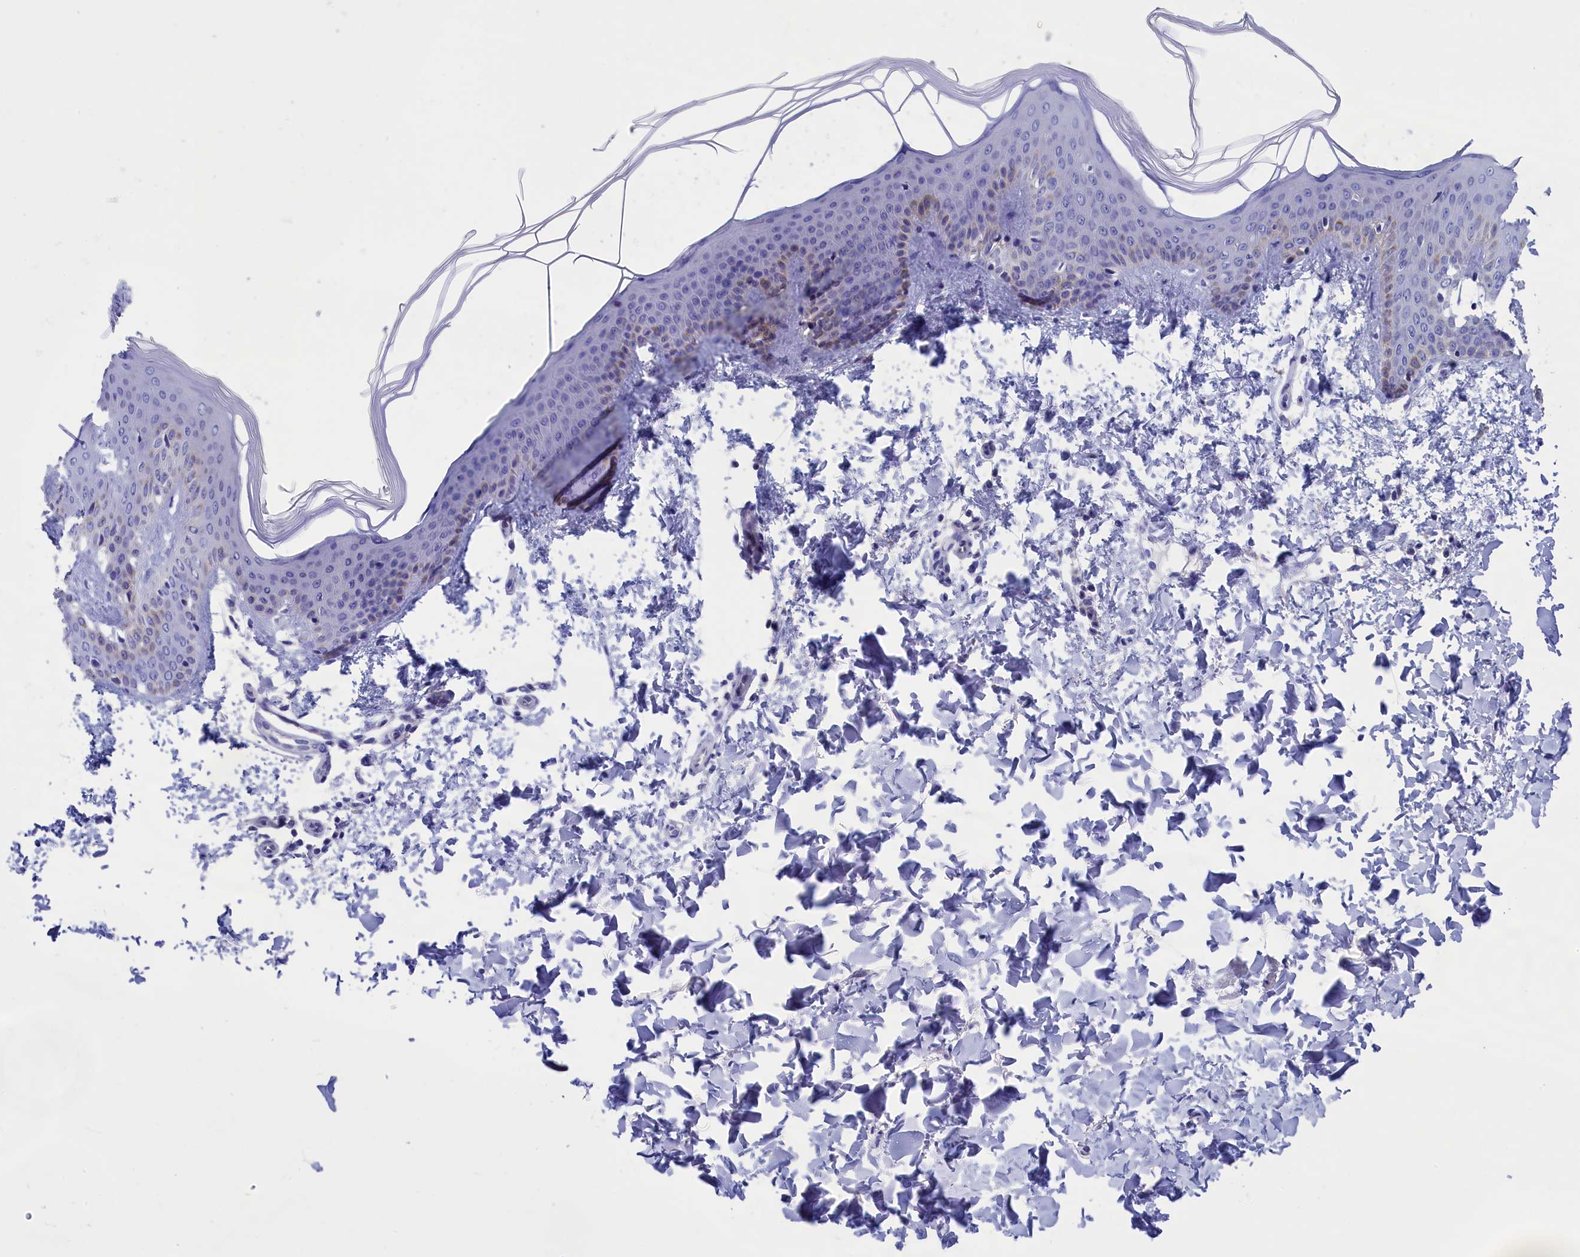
{"staining": {"intensity": "negative", "quantity": "none", "location": "none"}, "tissue": "skin", "cell_type": "Fibroblasts", "image_type": "normal", "snomed": [{"axis": "morphology", "description": "Normal tissue, NOS"}, {"axis": "topography", "description": "Skin"}], "caption": "Fibroblasts show no significant protein expression in benign skin.", "gene": "VPS35L", "patient": {"sex": "male", "age": 36}}